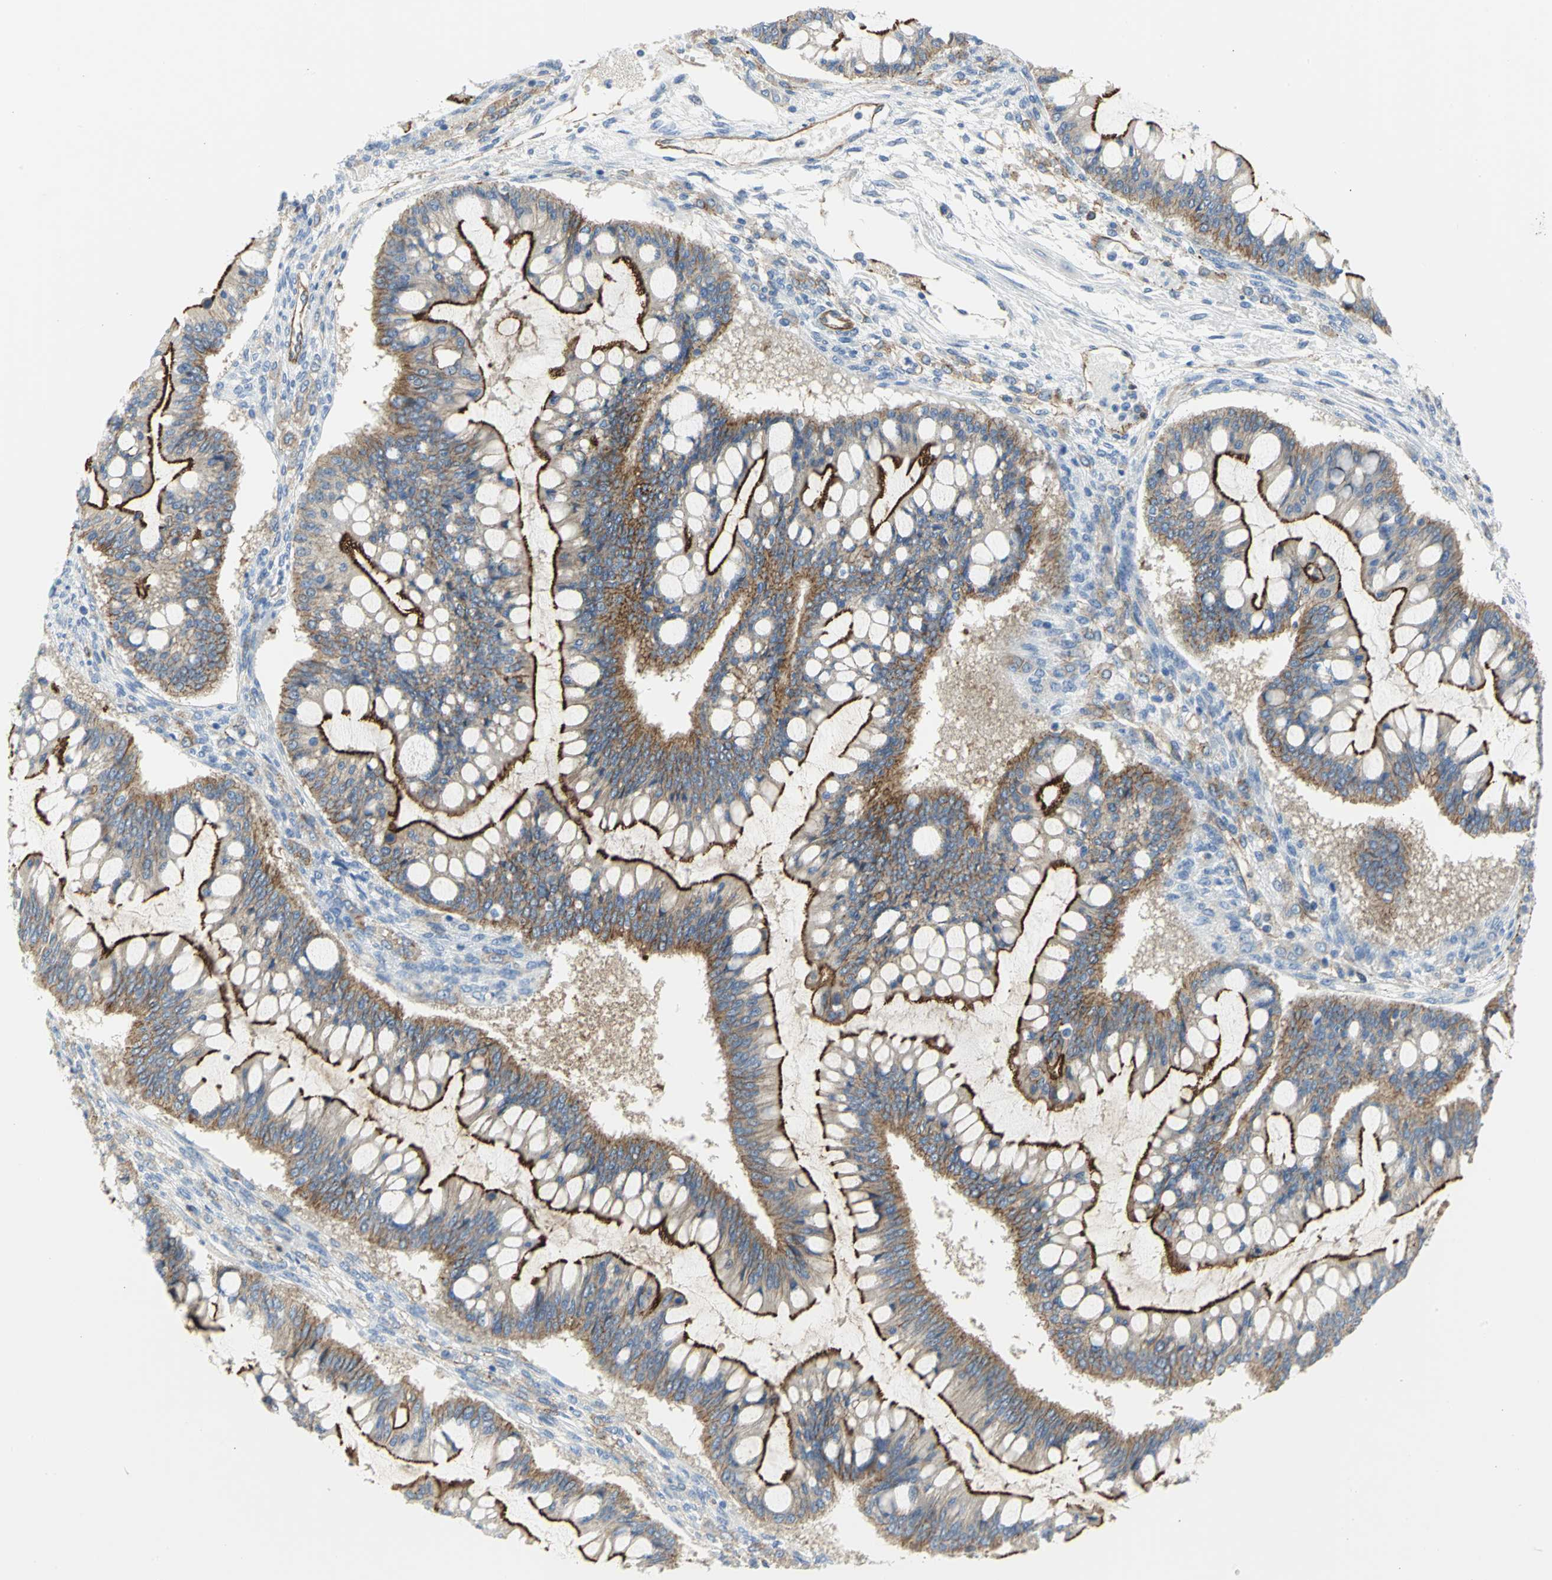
{"staining": {"intensity": "strong", "quantity": ">75%", "location": "cytoplasmic/membranous"}, "tissue": "ovarian cancer", "cell_type": "Tumor cells", "image_type": "cancer", "snomed": [{"axis": "morphology", "description": "Cystadenocarcinoma, mucinous, NOS"}, {"axis": "topography", "description": "Ovary"}], "caption": "A high amount of strong cytoplasmic/membranous positivity is appreciated in approximately >75% of tumor cells in ovarian mucinous cystadenocarcinoma tissue.", "gene": "FLNB", "patient": {"sex": "female", "age": 73}}